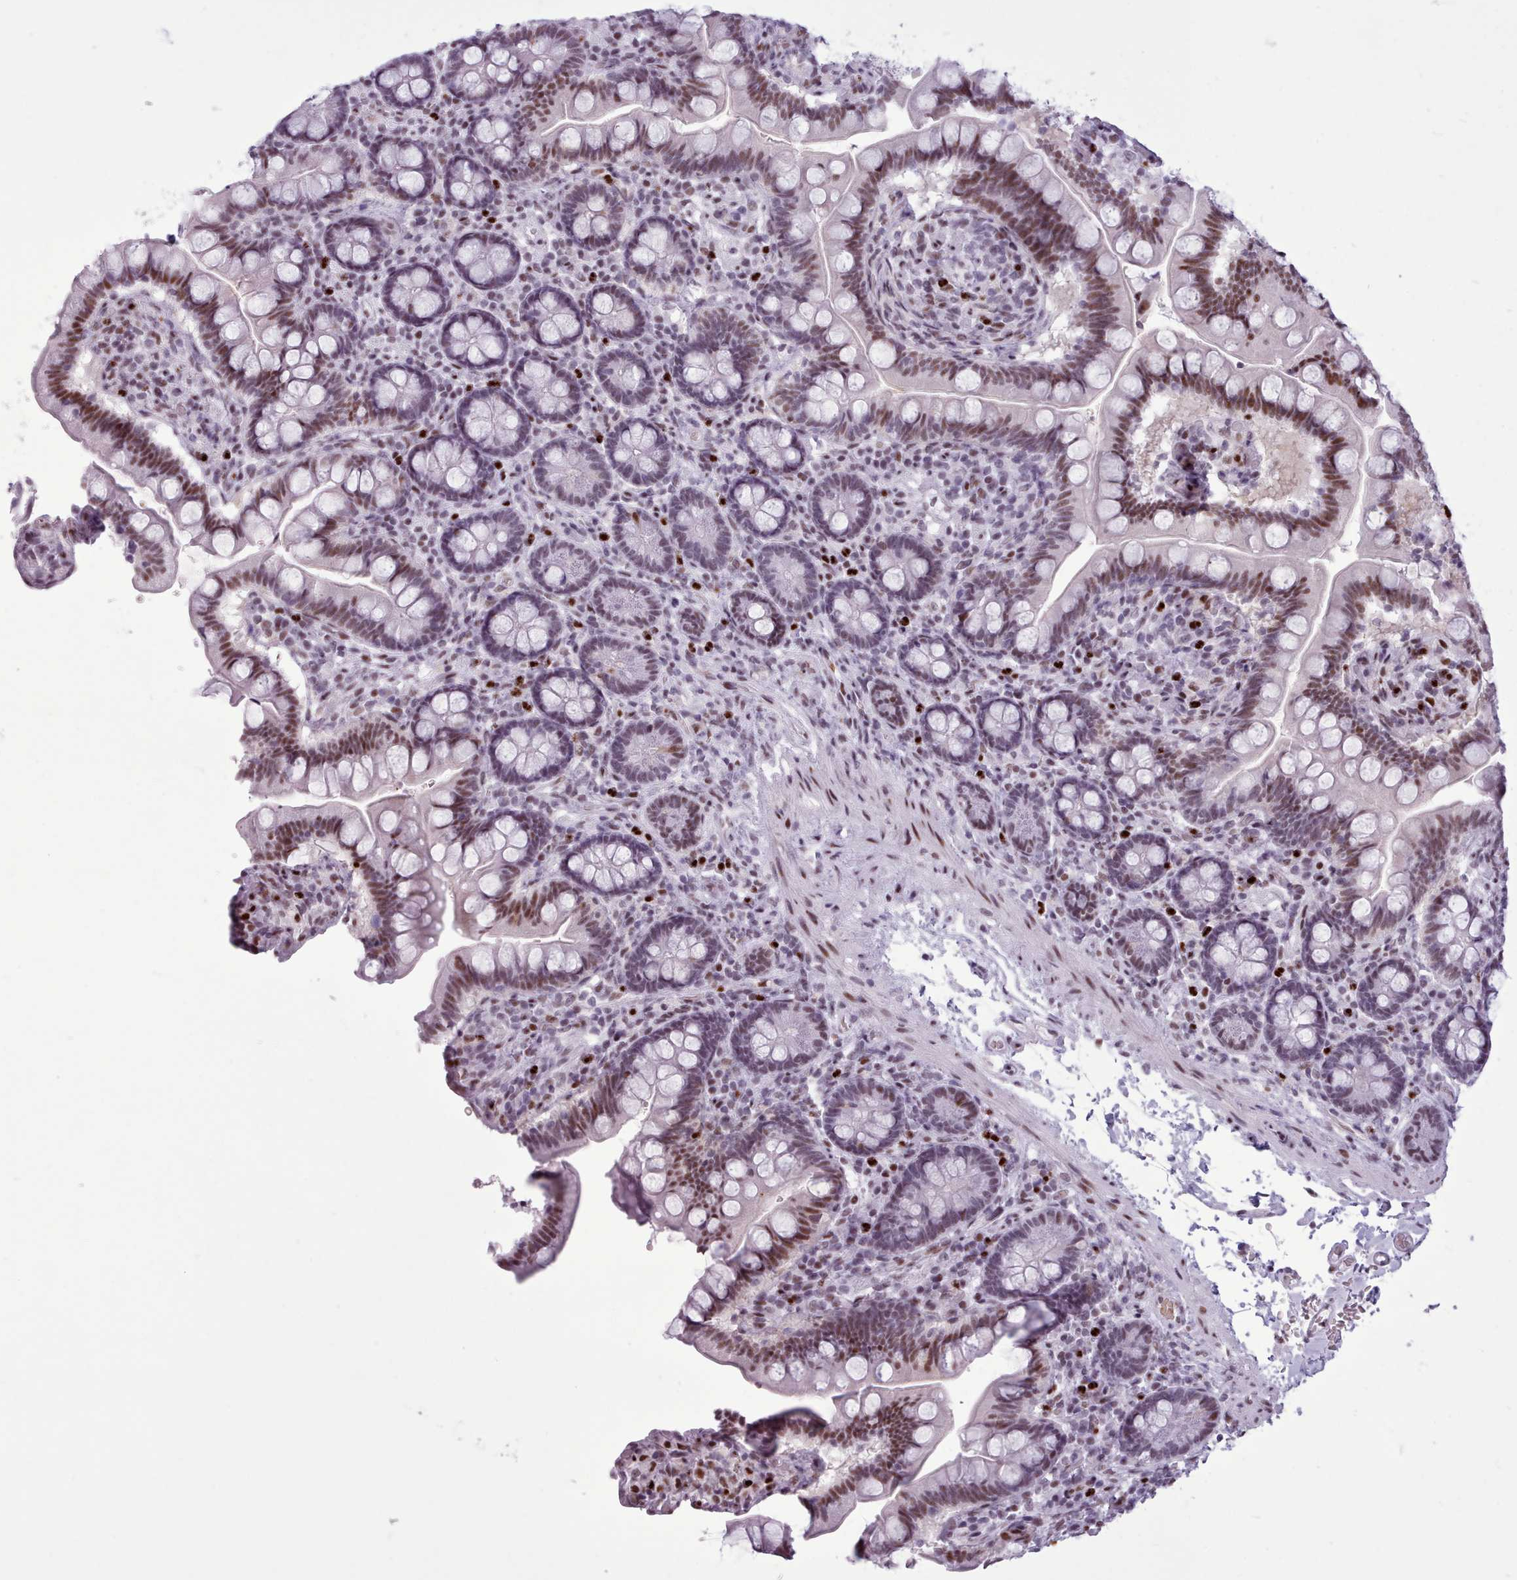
{"staining": {"intensity": "moderate", "quantity": ">75%", "location": "nuclear"}, "tissue": "small intestine", "cell_type": "Glandular cells", "image_type": "normal", "snomed": [{"axis": "morphology", "description": "Normal tissue, NOS"}, {"axis": "topography", "description": "Small intestine"}], "caption": "Immunohistochemistry (IHC) staining of unremarkable small intestine, which exhibits medium levels of moderate nuclear expression in approximately >75% of glandular cells indicating moderate nuclear protein staining. The staining was performed using DAB (brown) for protein detection and nuclei were counterstained in hematoxylin (blue).", "gene": "SRSF4", "patient": {"sex": "female", "age": 64}}